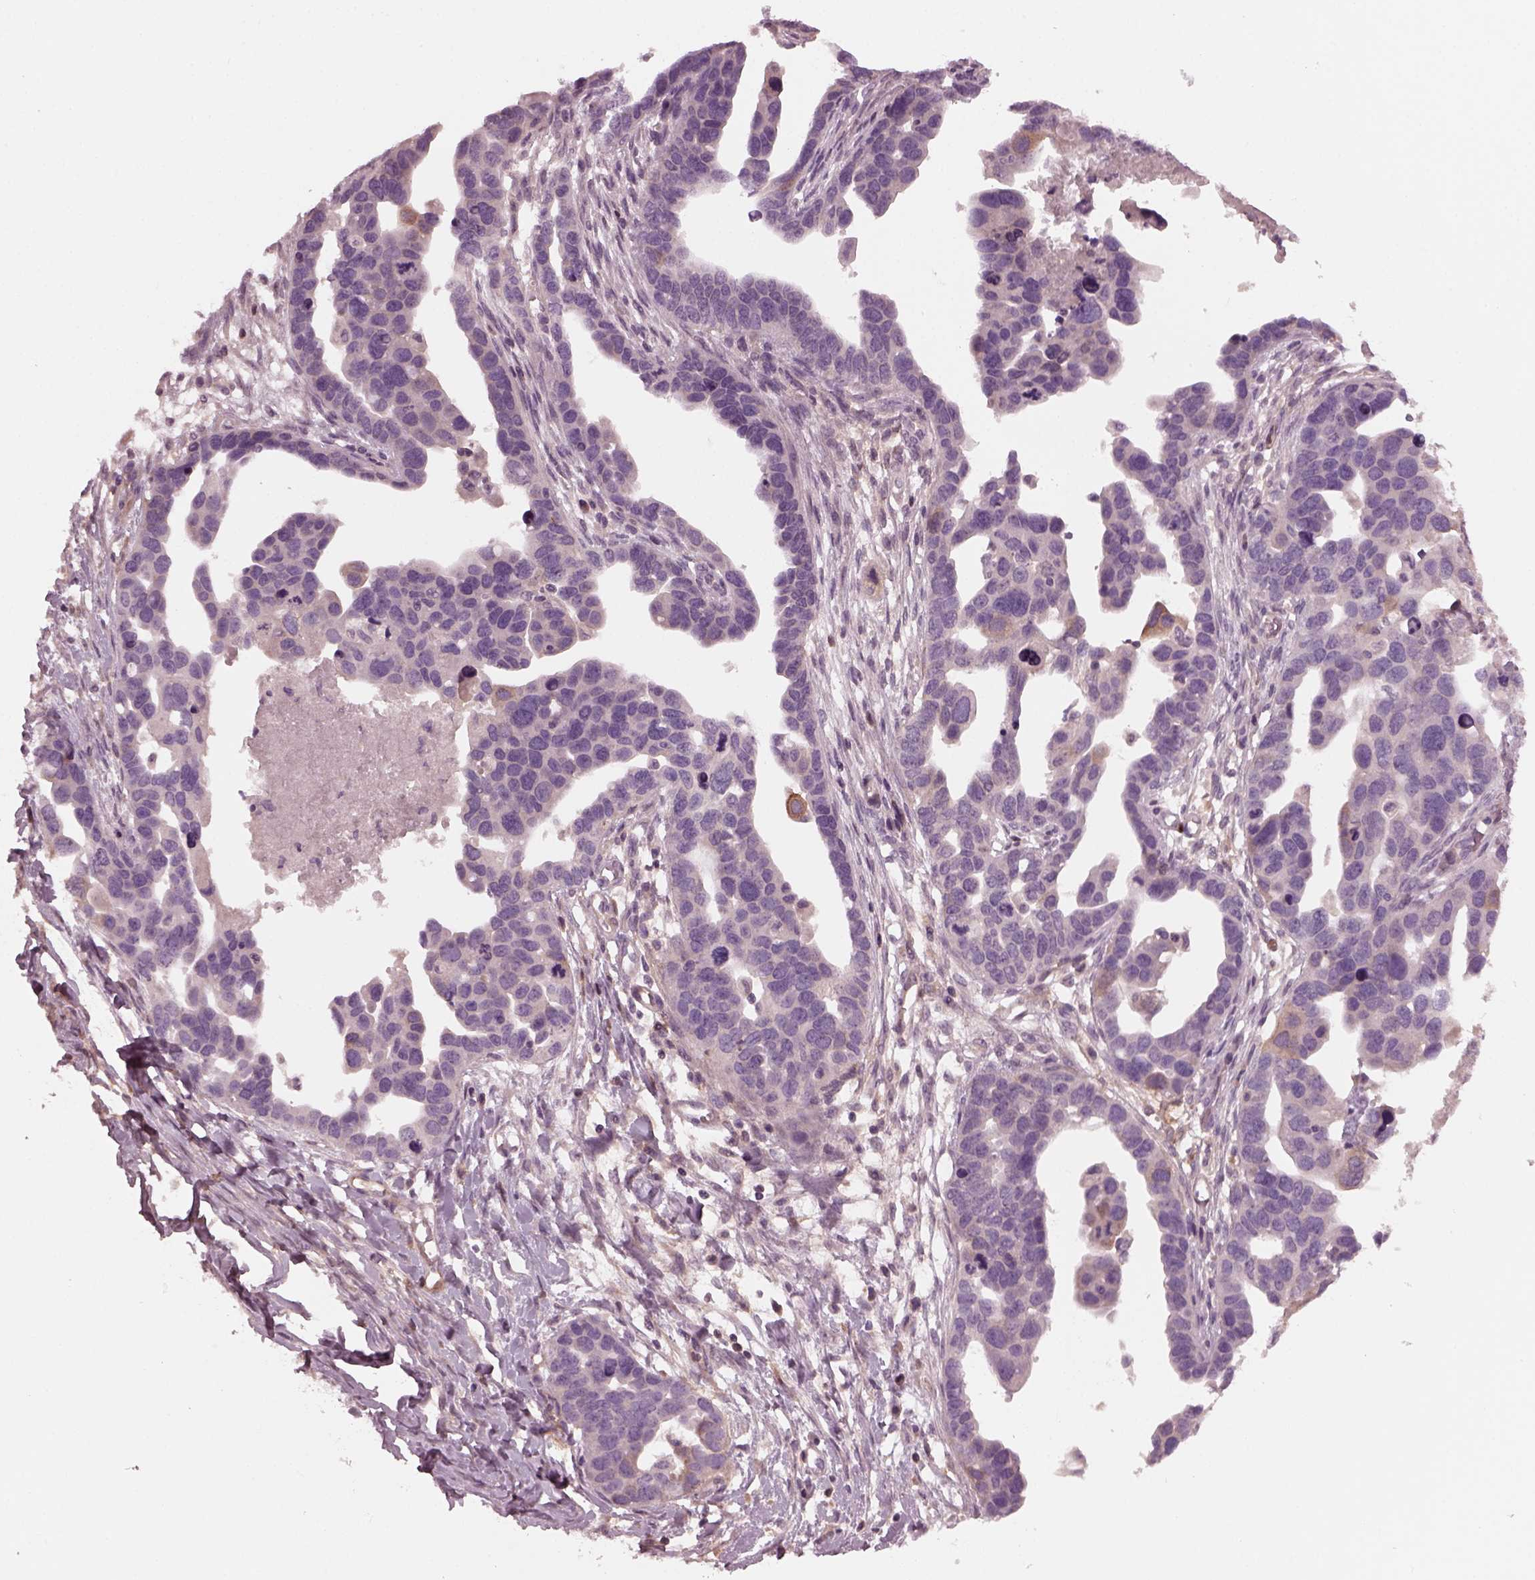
{"staining": {"intensity": "negative", "quantity": "none", "location": "none"}, "tissue": "ovarian cancer", "cell_type": "Tumor cells", "image_type": "cancer", "snomed": [{"axis": "morphology", "description": "Cystadenocarcinoma, serous, NOS"}, {"axis": "topography", "description": "Ovary"}], "caption": "Immunohistochemistry image of human ovarian serous cystadenocarcinoma stained for a protein (brown), which reveals no staining in tumor cells.", "gene": "PORCN", "patient": {"sex": "female", "age": 54}}